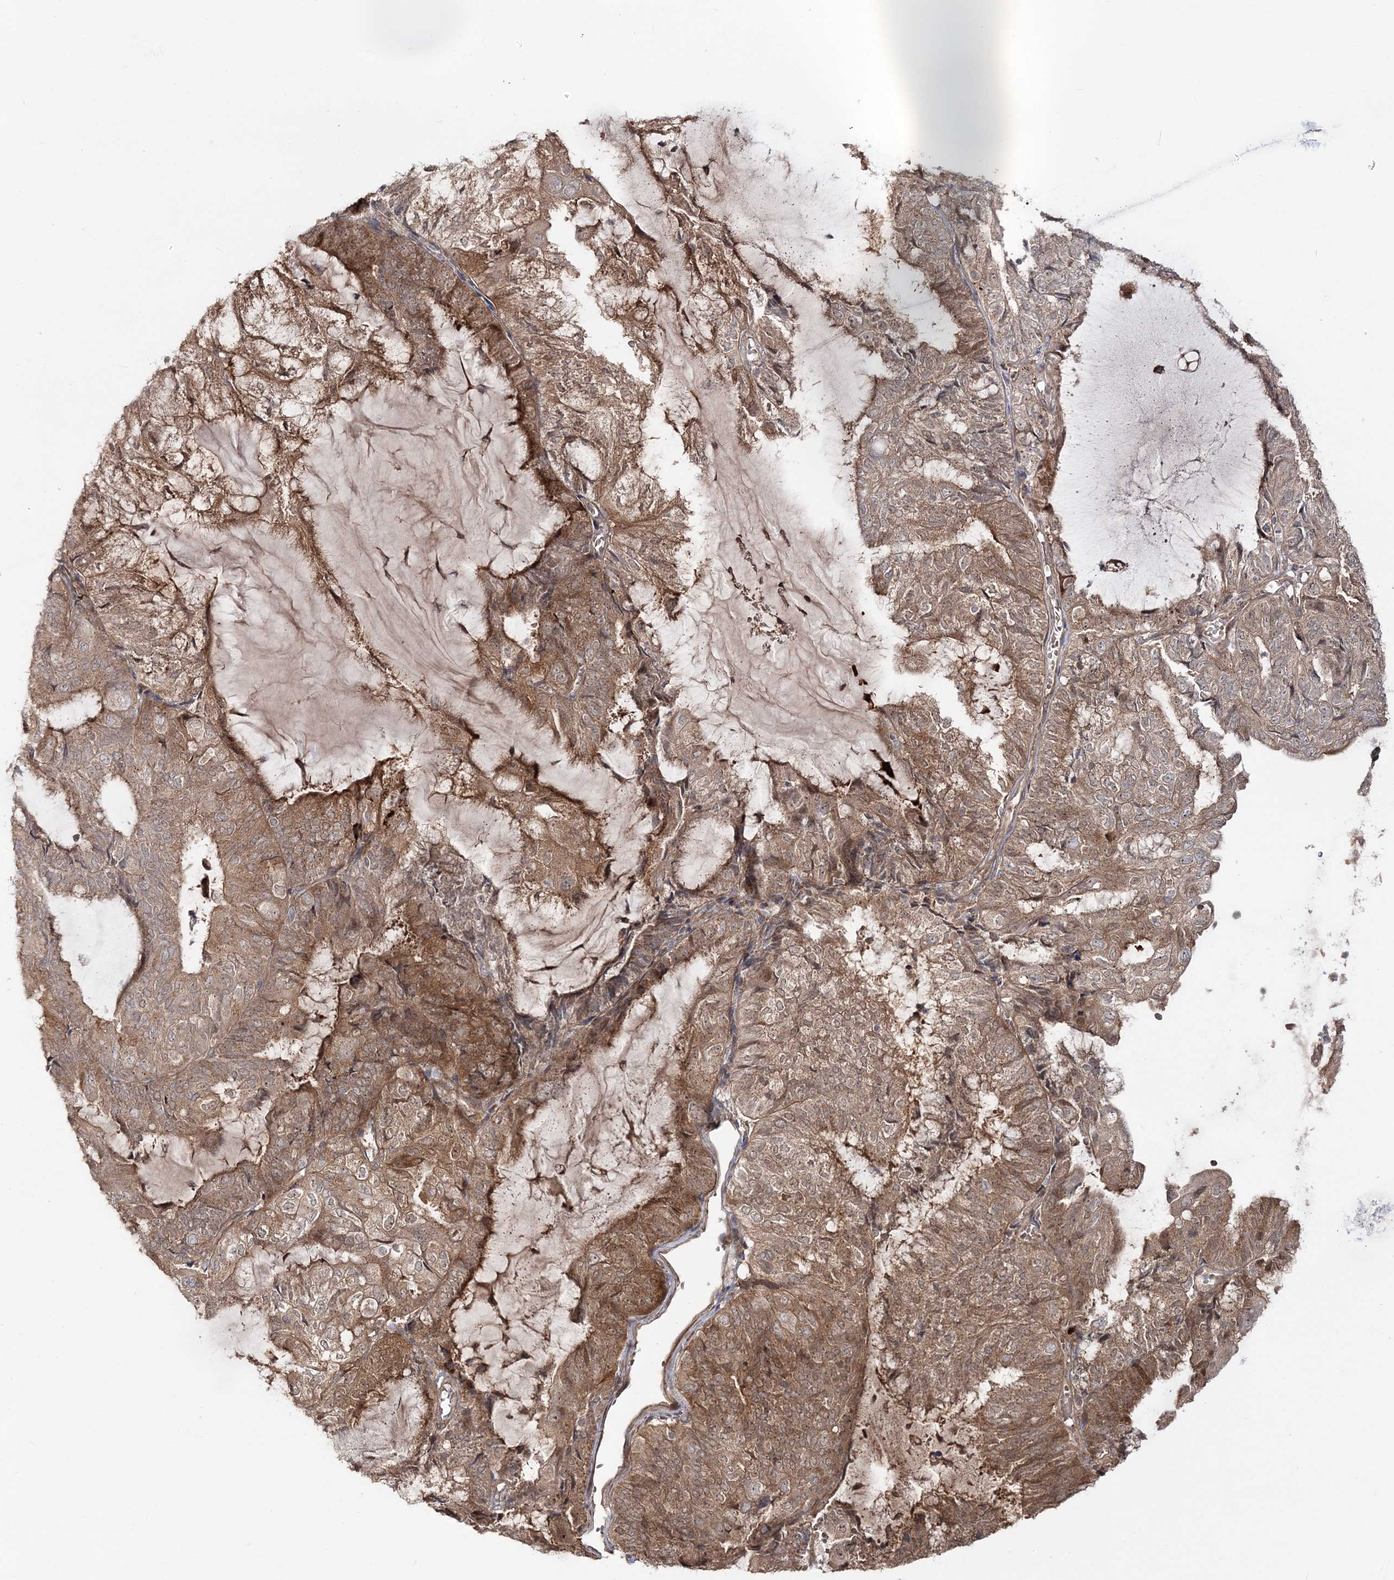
{"staining": {"intensity": "moderate", "quantity": ">75%", "location": "cytoplasmic/membranous"}, "tissue": "endometrial cancer", "cell_type": "Tumor cells", "image_type": "cancer", "snomed": [{"axis": "morphology", "description": "Adenocarcinoma, NOS"}, {"axis": "topography", "description": "Endometrium"}], "caption": "This image demonstrates immunohistochemistry (IHC) staining of endometrial cancer (adenocarcinoma), with medium moderate cytoplasmic/membranous expression in approximately >75% of tumor cells.", "gene": "MOCS2", "patient": {"sex": "female", "age": 81}}